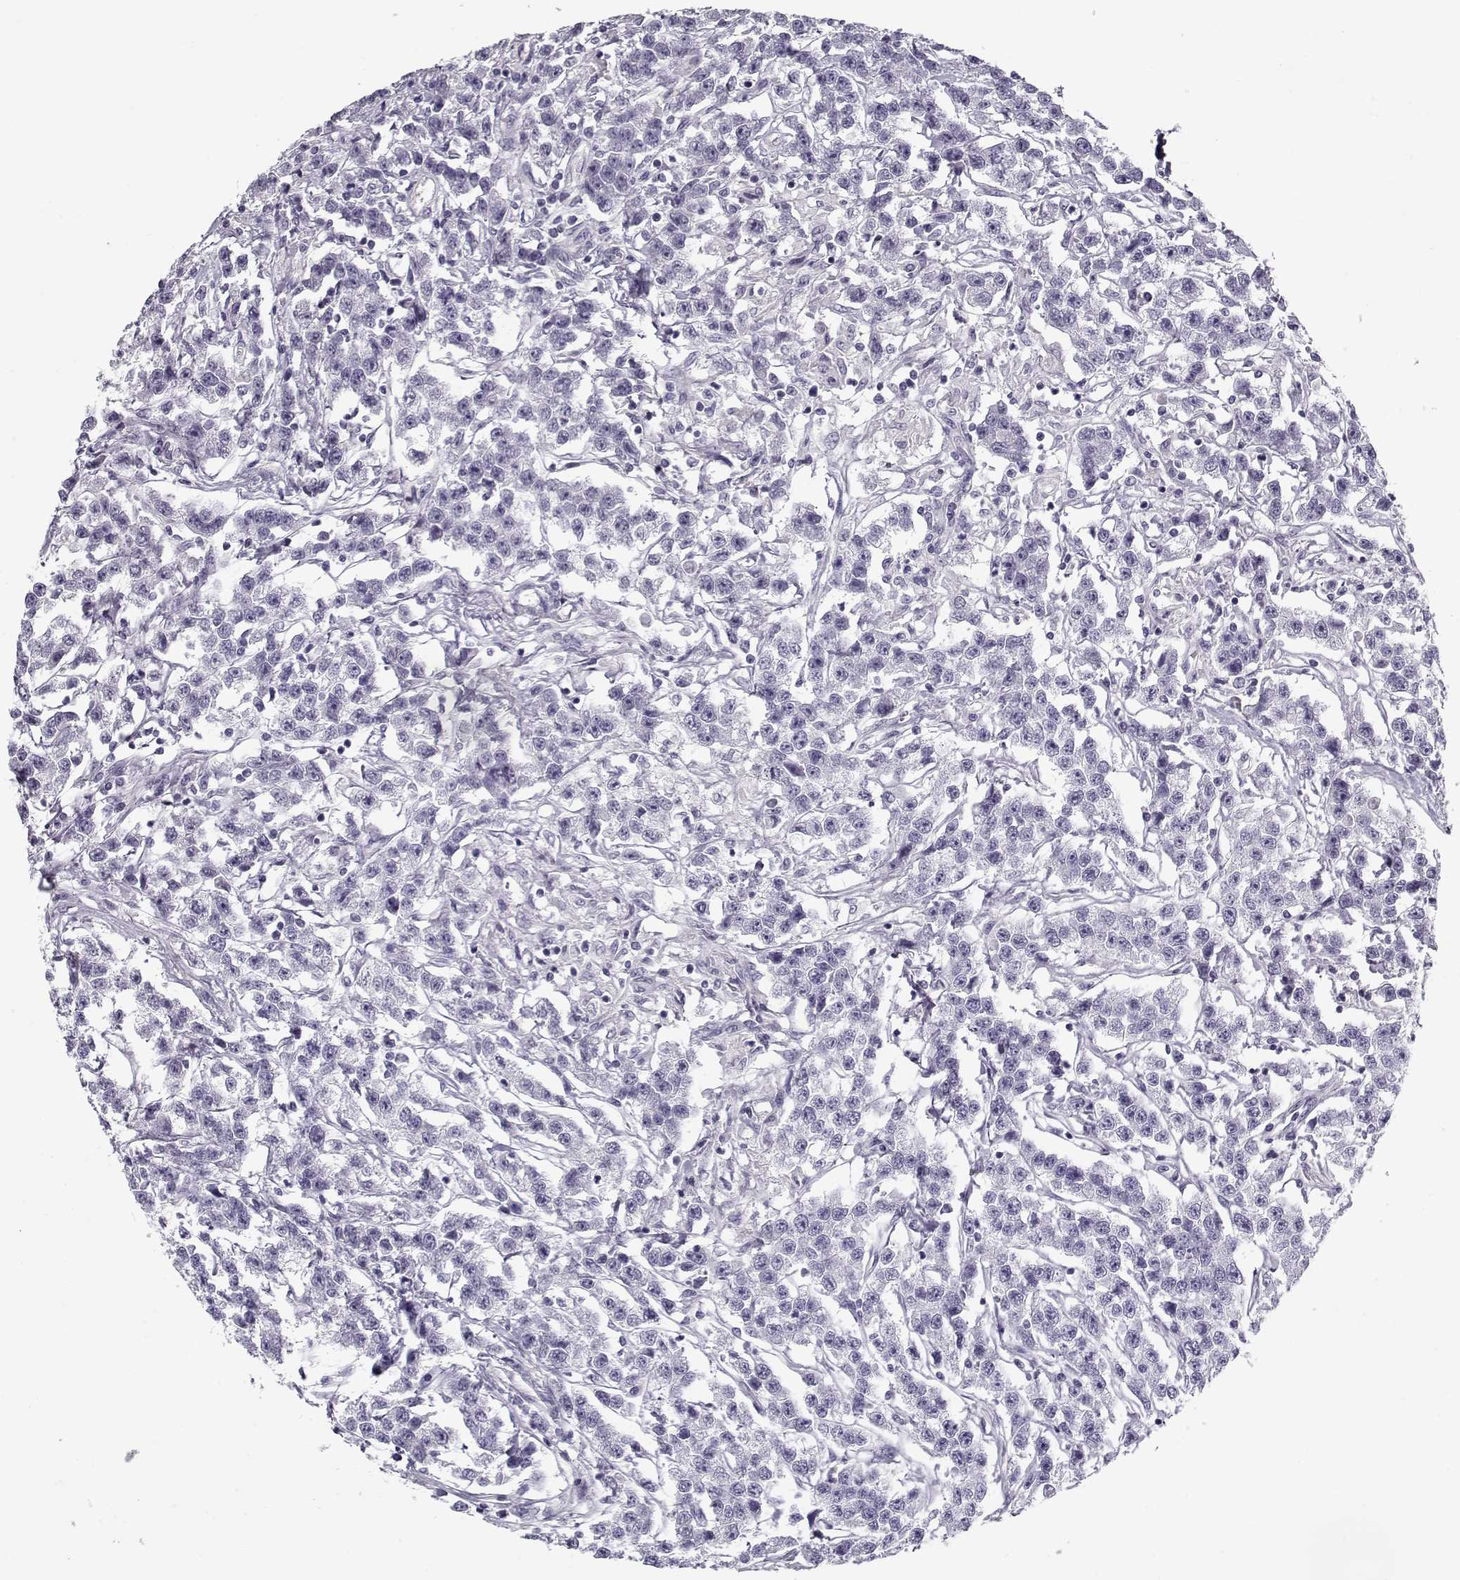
{"staining": {"intensity": "negative", "quantity": "none", "location": "none"}, "tissue": "testis cancer", "cell_type": "Tumor cells", "image_type": "cancer", "snomed": [{"axis": "morphology", "description": "Seminoma, NOS"}, {"axis": "topography", "description": "Testis"}], "caption": "Tumor cells show no significant protein expression in testis cancer (seminoma).", "gene": "CCDC136", "patient": {"sex": "male", "age": 59}}